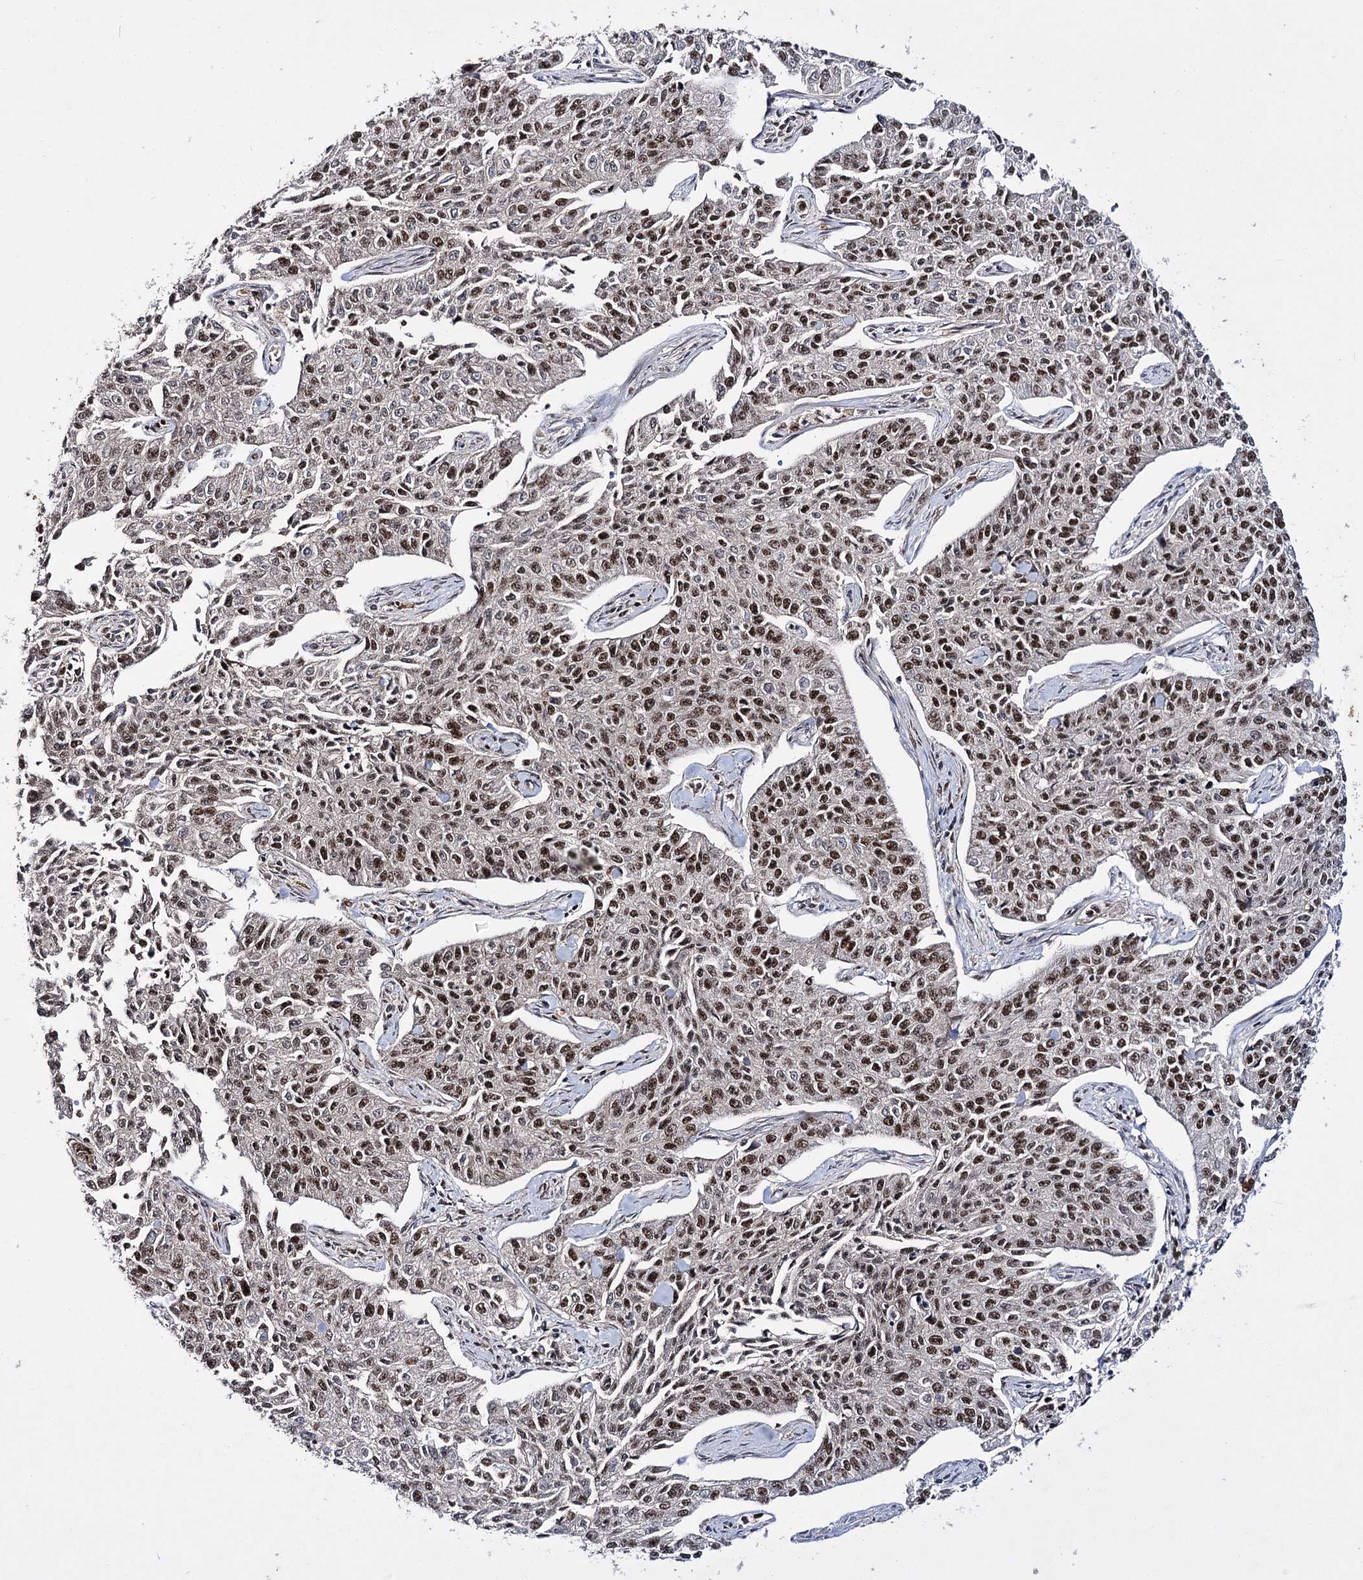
{"staining": {"intensity": "strong", "quantity": ">75%", "location": "nuclear"}, "tissue": "cervical cancer", "cell_type": "Tumor cells", "image_type": "cancer", "snomed": [{"axis": "morphology", "description": "Squamous cell carcinoma, NOS"}, {"axis": "topography", "description": "Cervix"}], "caption": "Cervical cancer (squamous cell carcinoma) stained with IHC shows strong nuclear expression in approximately >75% of tumor cells.", "gene": "PRPF40A", "patient": {"sex": "female", "age": 35}}